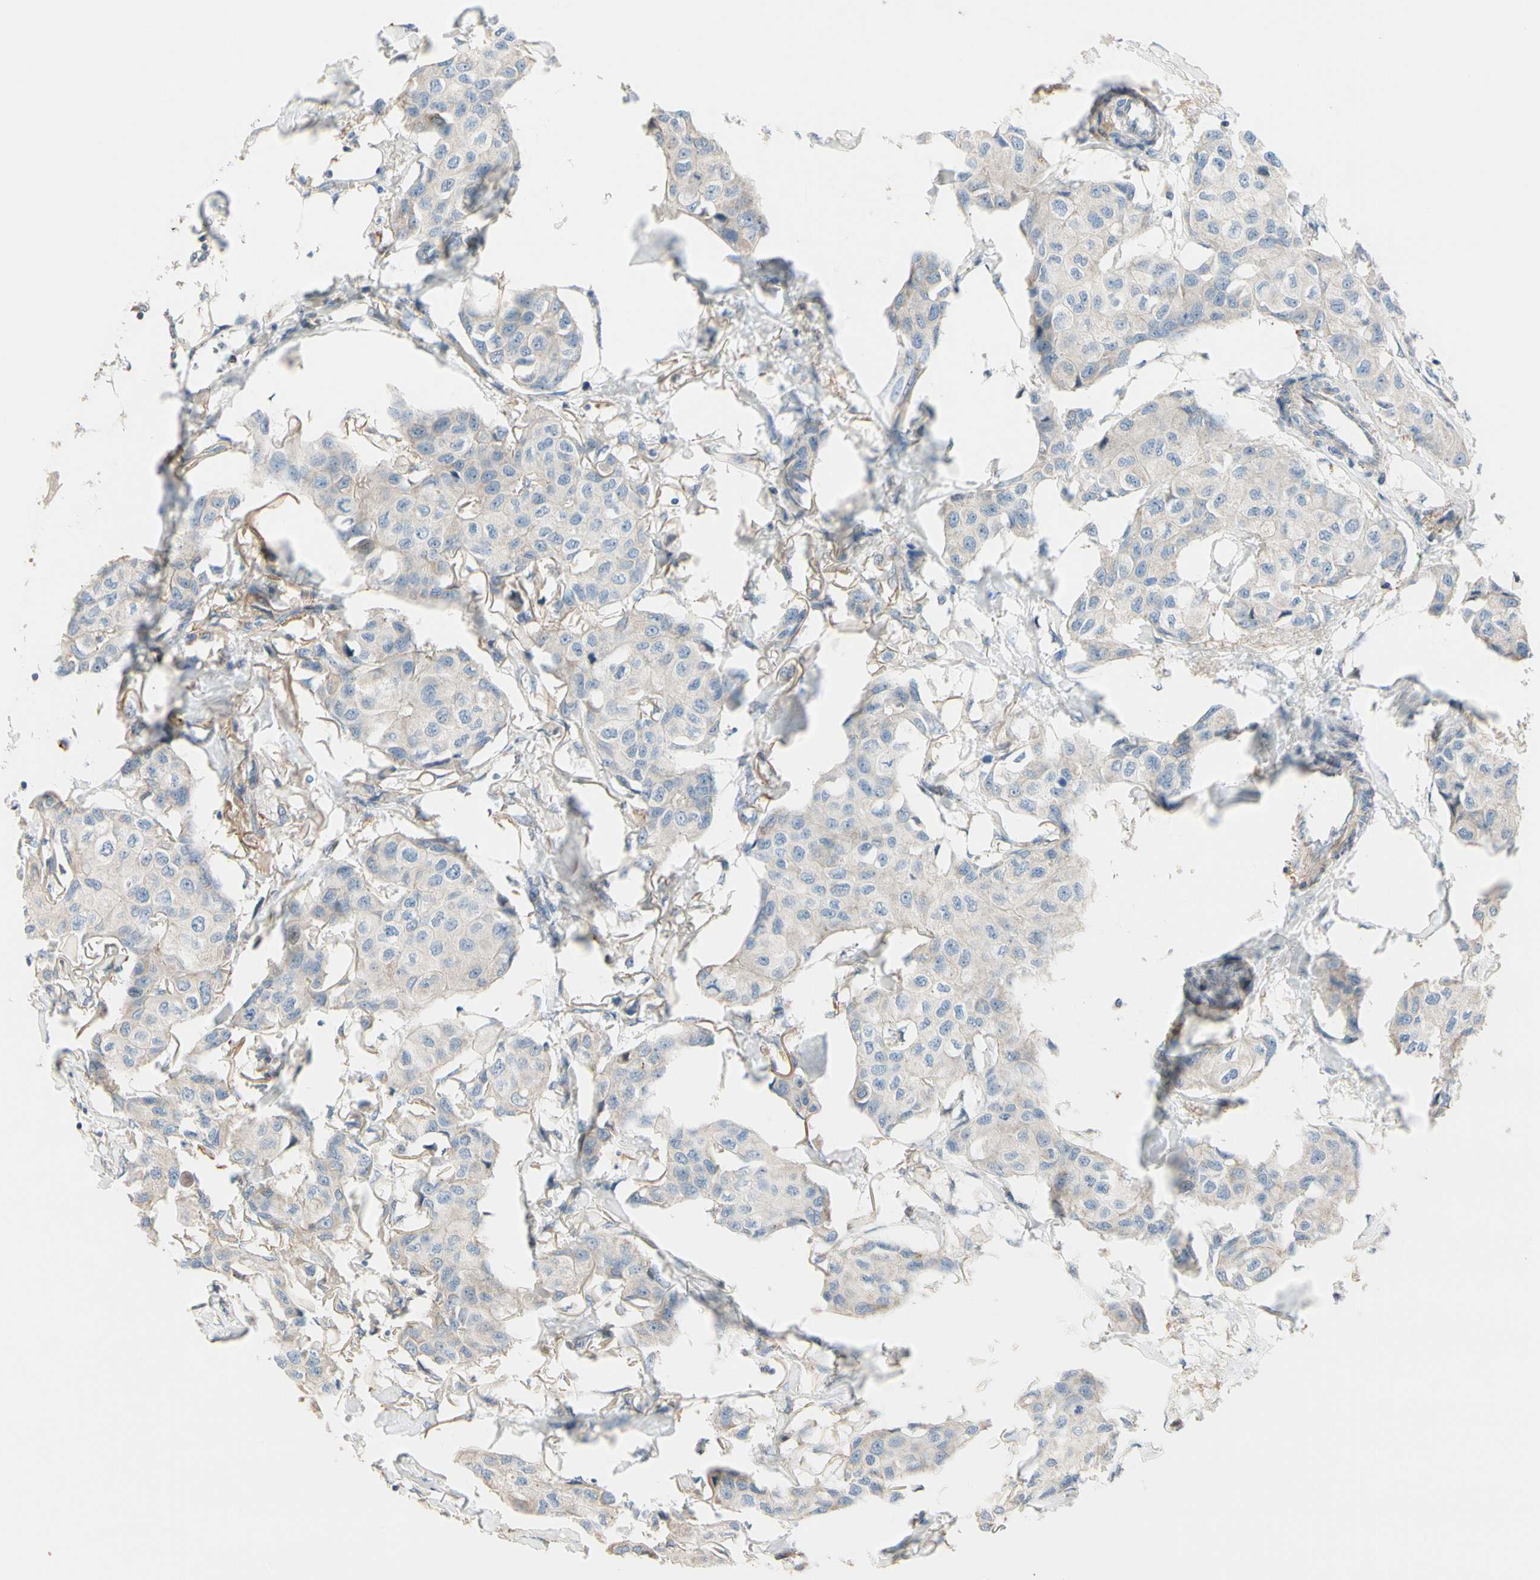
{"staining": {"intensity": "weak", "quantity": ">75%", "location": "cytoplasmic/membranous"}, "tissue": "breast cancer", "cell_type": "Tumor cells", "image_type": "cancer", "snomed": [{"axis": "morphology", "description": "Duct carcinoma"}, {"axis": "topography", "description": "Breast"}], "caption": "A high-resolution micrograph shows IHC staining of infiltrating ductal carcinoma (breast), which shows weak cytoplasmic/membranous positivity in approximately >75% of tumor cells.", "gene": "EPHA3", "patient": {"sex": "female", "age": 80}}